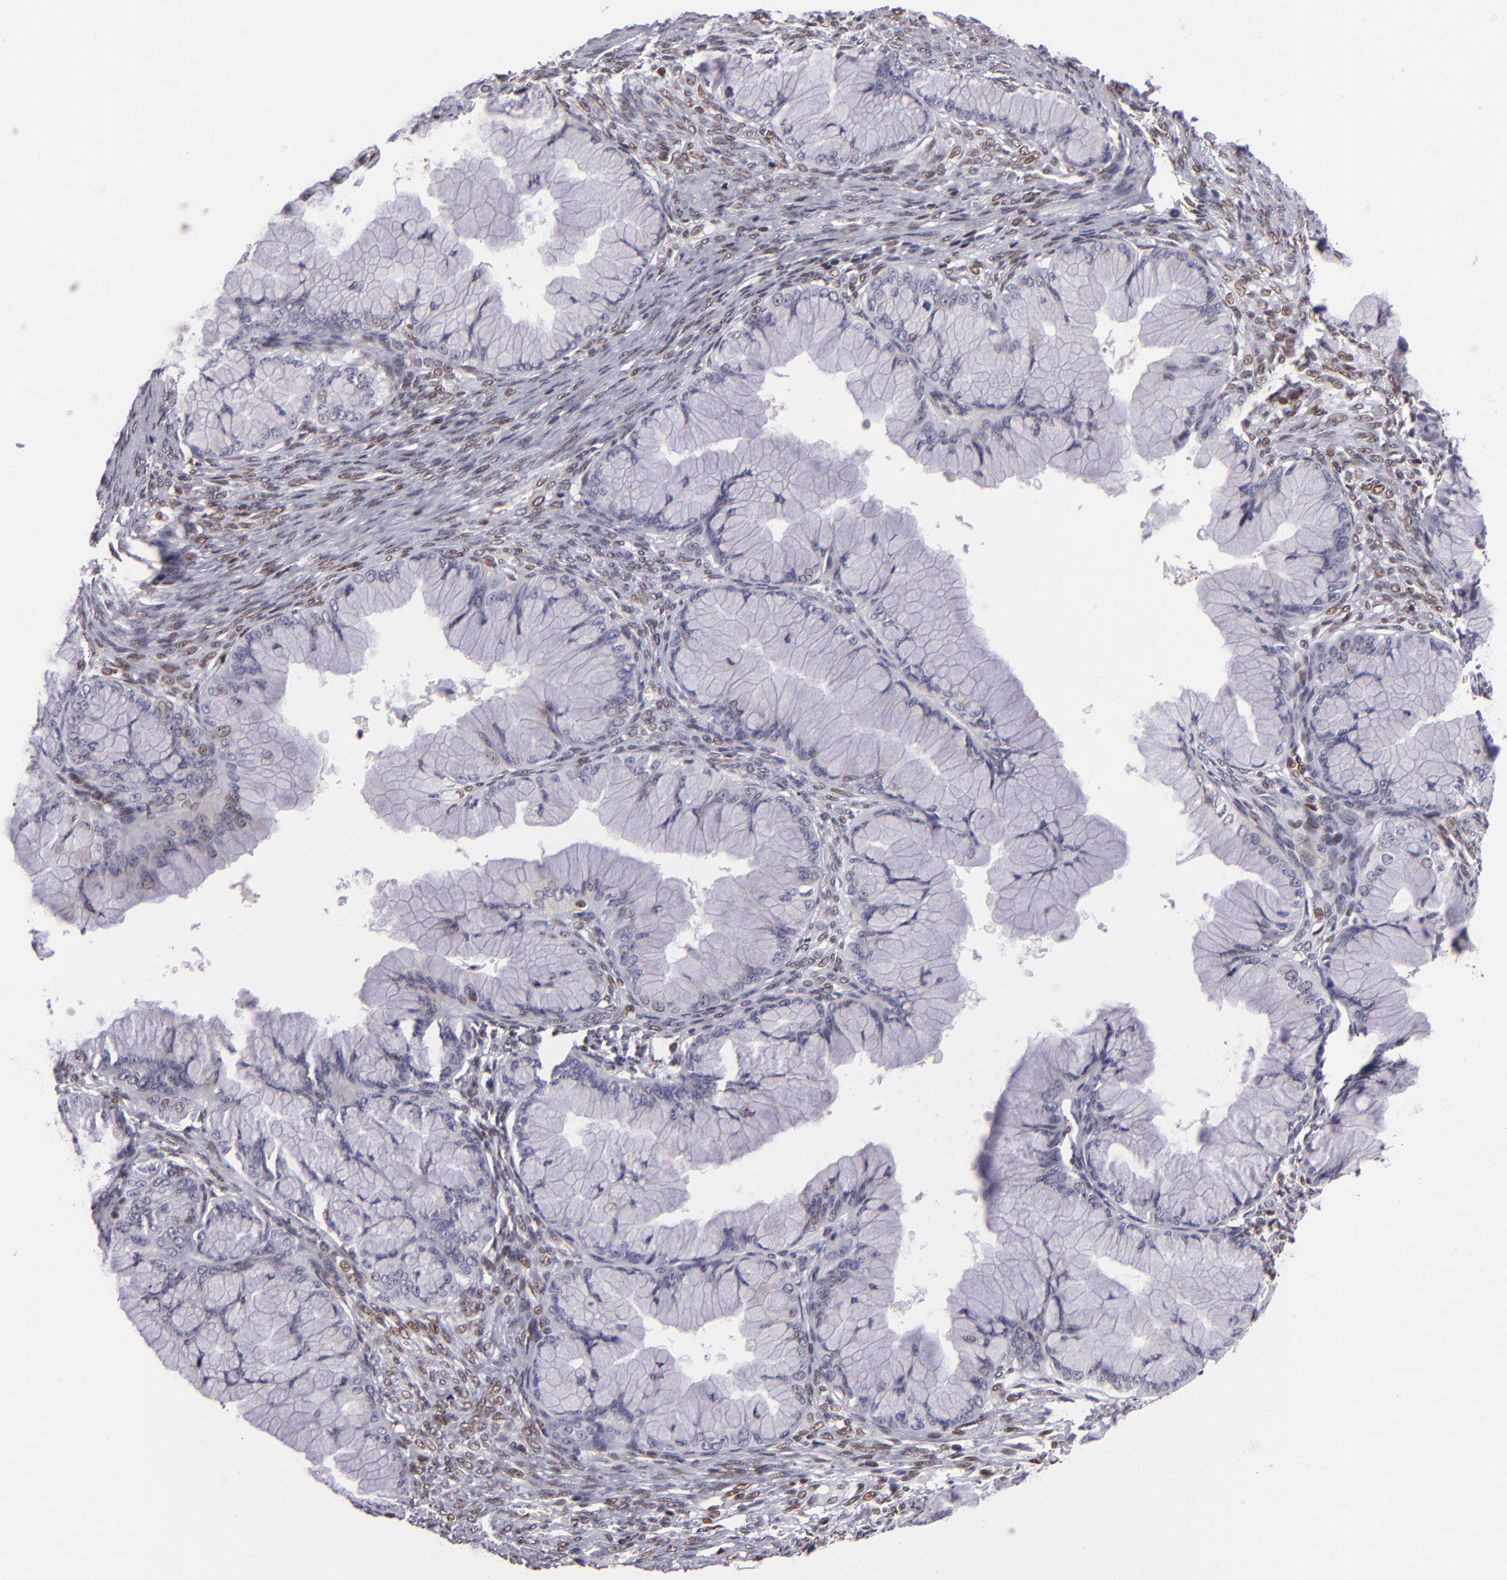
{"staining": {"intensity": "weak", "quantity": "<25%", "location": "nuclear"}, "tissue": "ovarian cancer", "cell_type": "Tumor cells", "image_type": "cancer", "snomed": [{"axis": "morphology", "description": "Cystadenocarcinoma, mucinous, NOS"}, {"axis": "topography", "description": "Ovary"}], "caption": "Immunohistochemical staining of human ovarian cancer (mucinous cystadenocarcinoma) displays no significant staining in tumor cells.", "gene": "BRD8", "patient": {"sex": "female", "age": 63}}